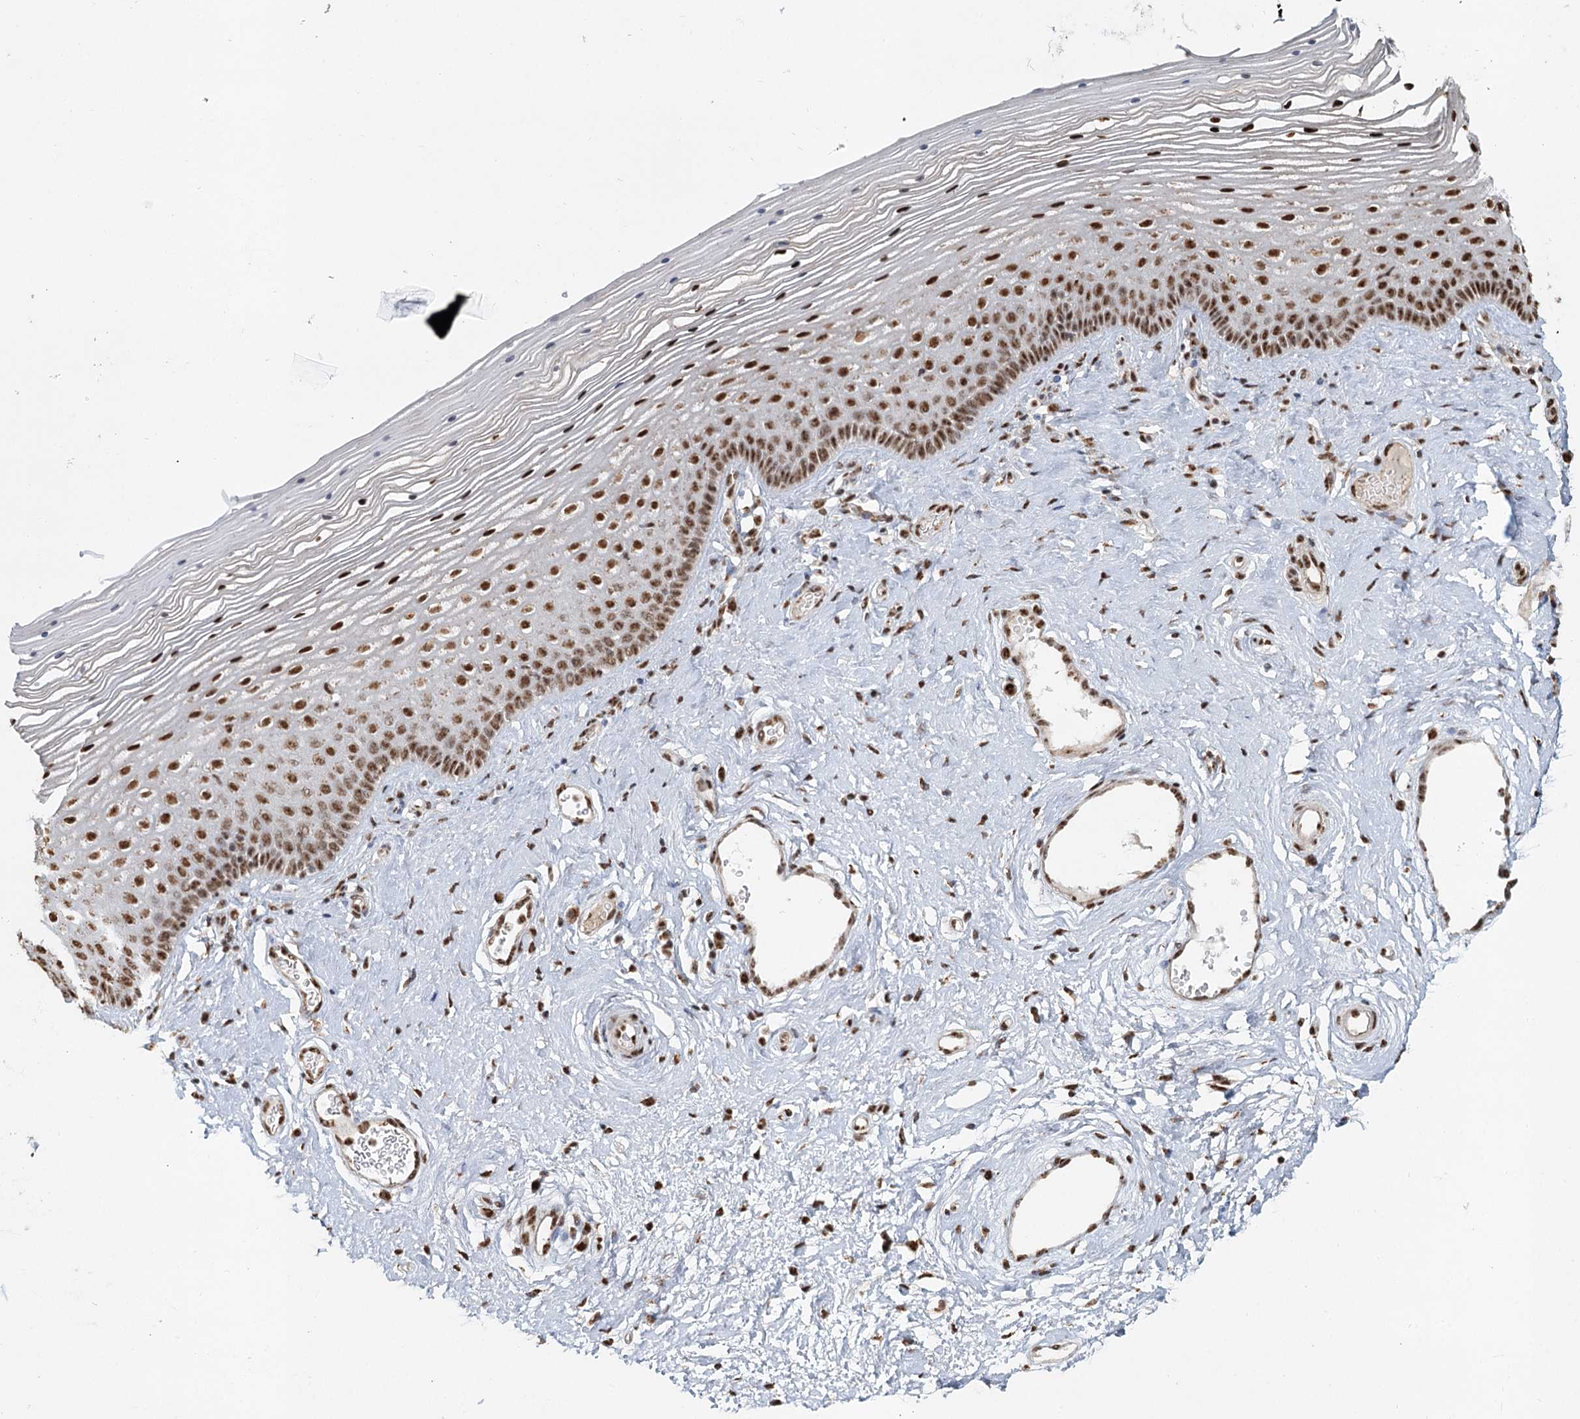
{"staining": {"intensity": "strong", "quantity": ">75%", "location": "nuclear"}, "tissue": "vagina", "cell_type": "Squamous epithelial cells", "image_type": "normal", "snomed": [{"axis": "morphology", "description": "Normal tissue, NOS"}, {"axis": "topography", "description": "Vagina"}], "caption": "Protein expression analysis of benign vagina exhibits strong nuclear expression in approximately >75% of squamous epithelial cells.", "gene": "GPALPP1", "patient": {"sex": "female", "age": 46}}